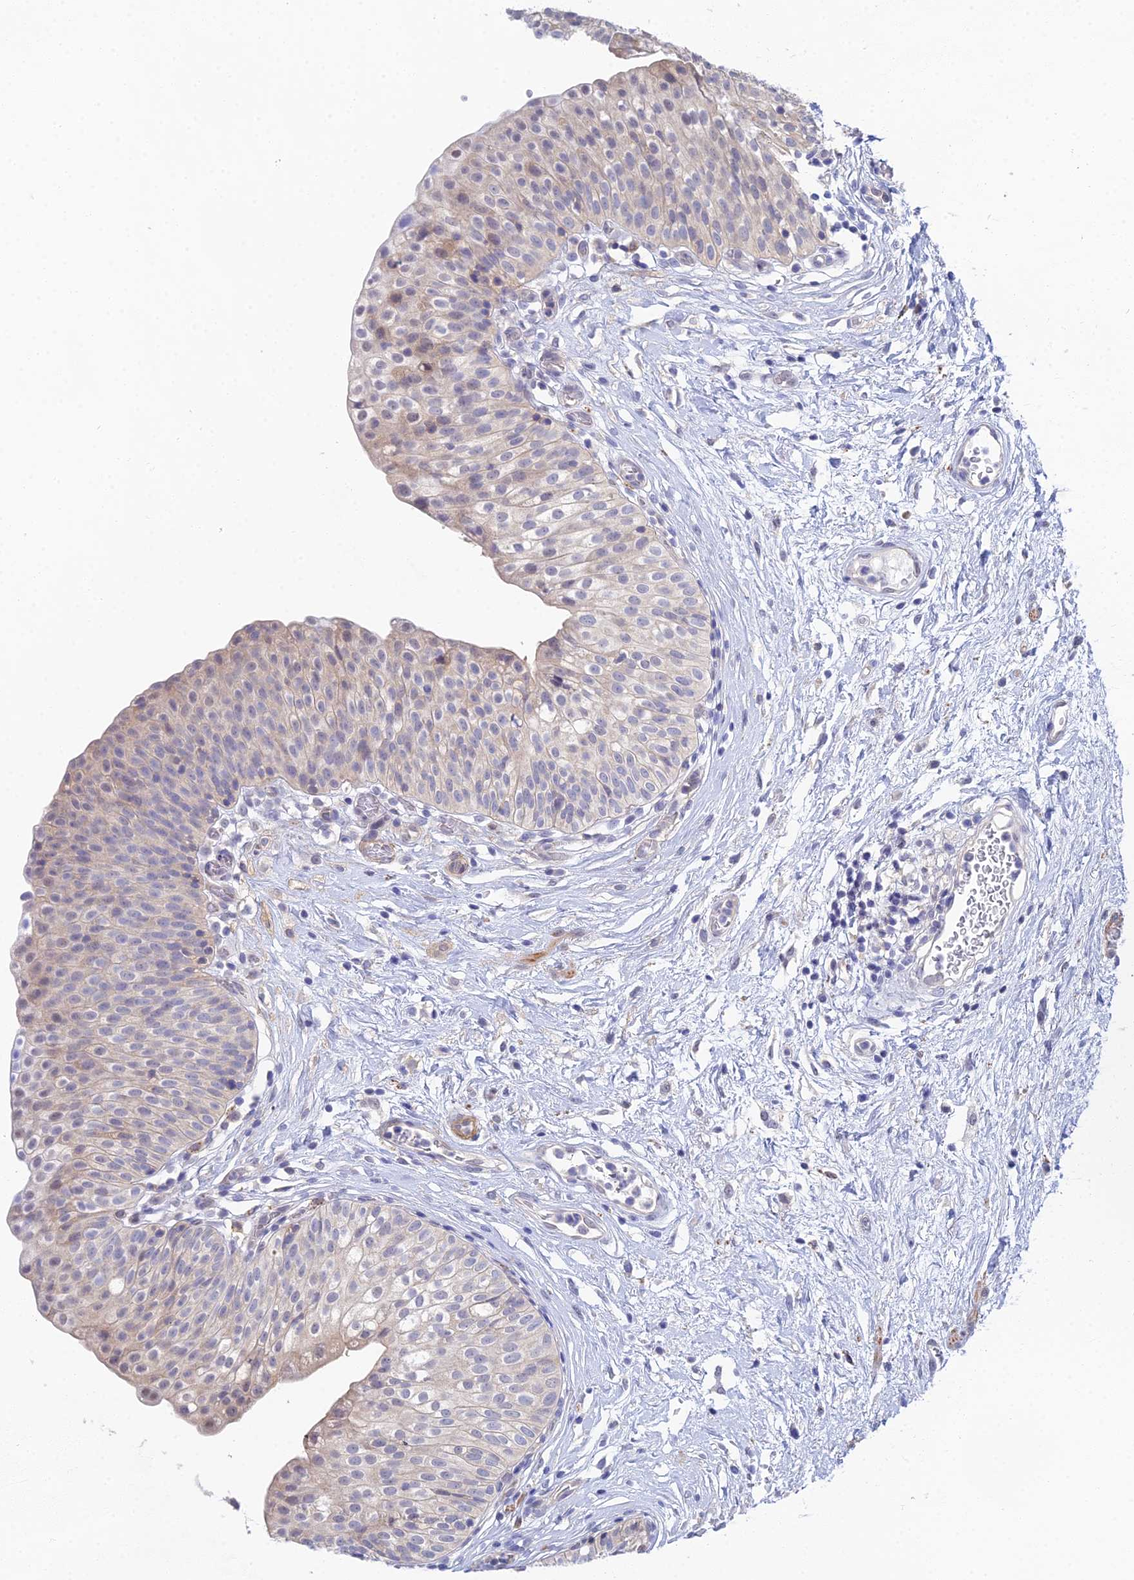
{"staining": {"intensity": "weak", "quantity": "<25%", "location": "cytoplasmic/membranous,nuclear"}, "tissue": "urinary bladder", "cell_type": "Urothelial cells", "image_type": "normal", "snomed": [{"axis": "morphology", "description": "Normal tissue, NOS"}, {"axis": "topography", "description": "Urinary bladder"}], "caption": "High power microscopy micrograph of an immunohistochemistry (IHC) photomicrograph of benign urinary bladder, revealing no significant expression in urothelial cells.", "gene": "DNAH14", "patient": {"sex": "male", "age": 55}}